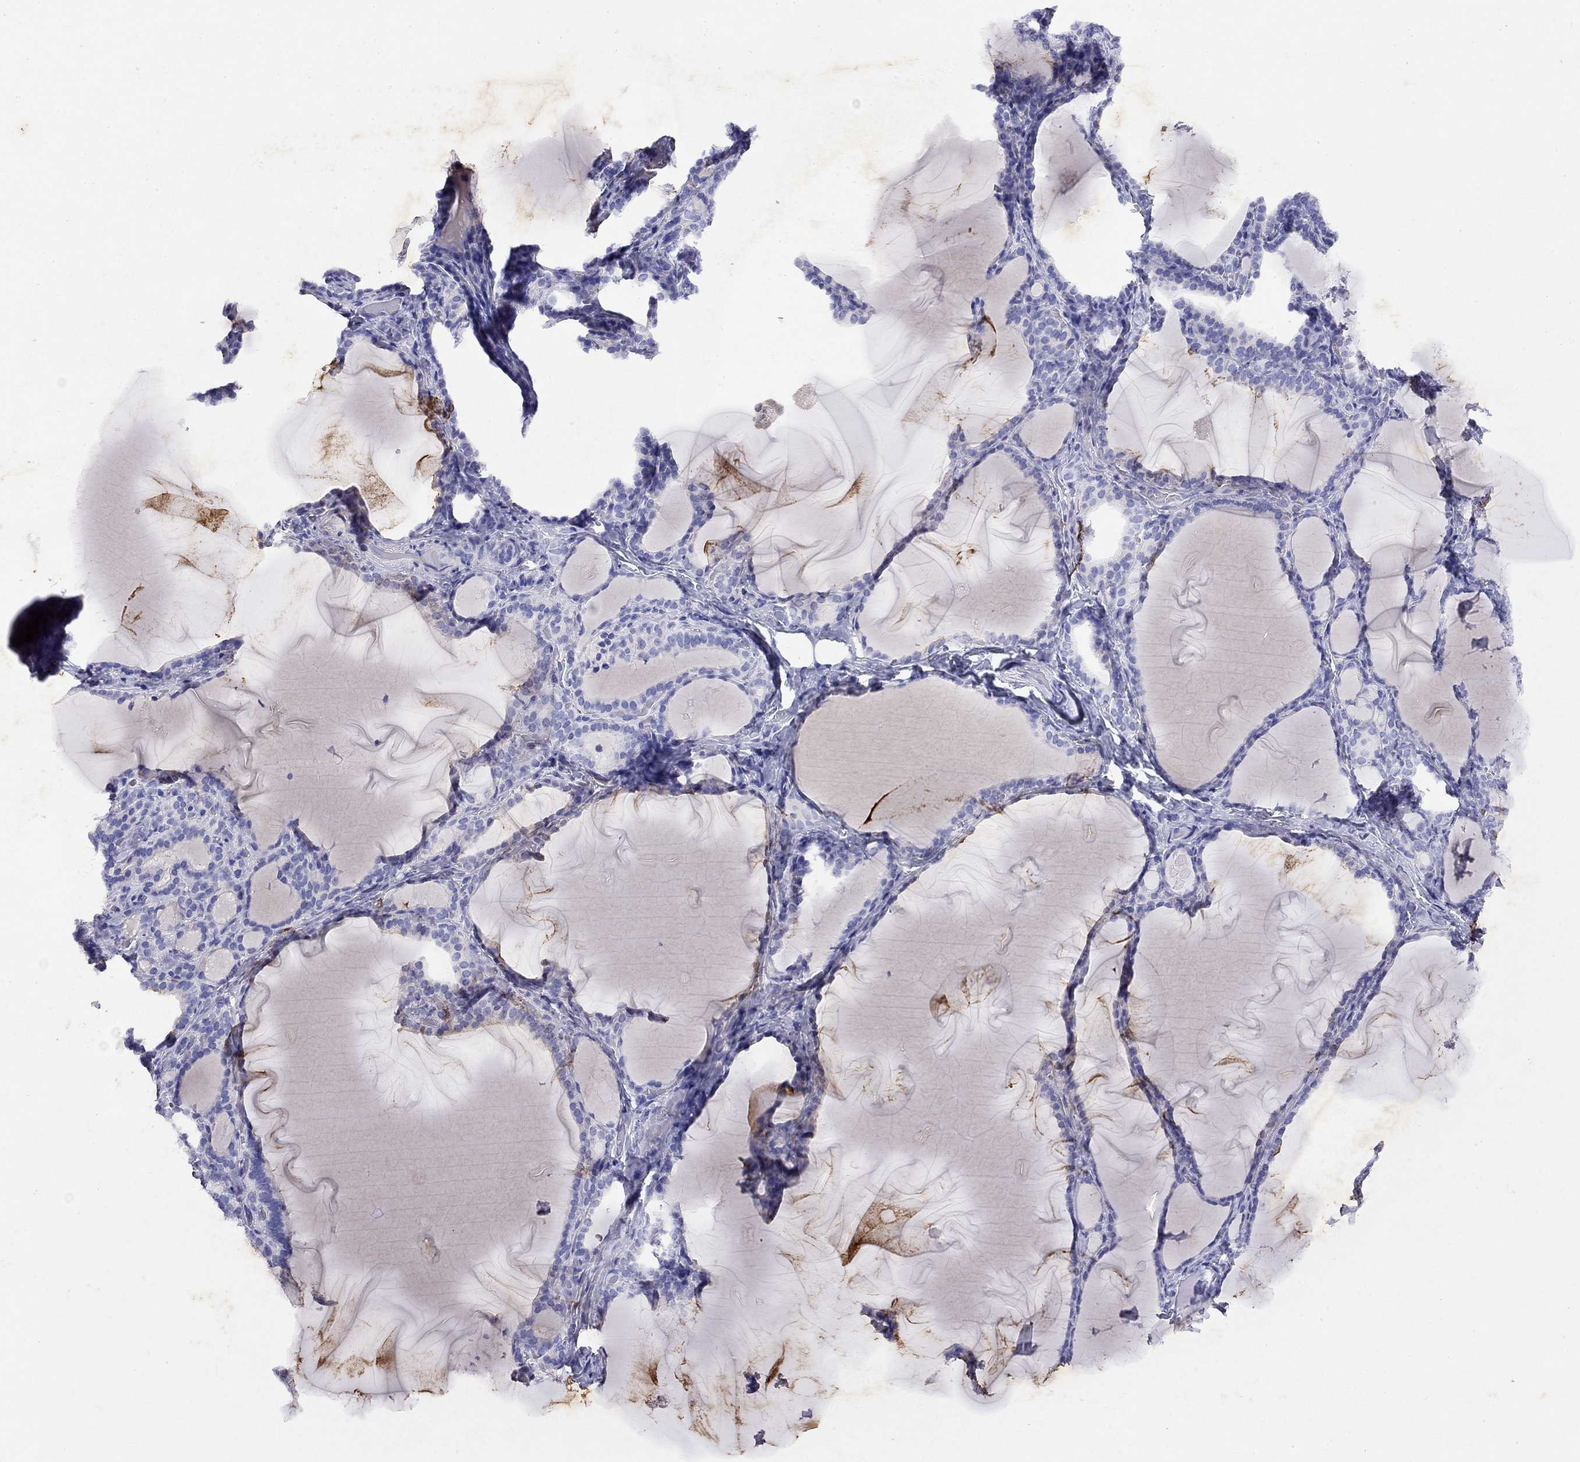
{"staining": {"intensity": "negative", "quantity": "none", "location": "none"}, "tissue": "thyroid gland", "cell_type": "Glandular cells", "image_type": "normal", "snomed": [{"axis": "morphology", "description": "Normal tissue, NOS"}, {"axis": "morphology", "description": "Hyperplasia, NOS"}, {"axis": "topography", "description": "Thyroid gland"}], "caption": "DAB immunohistochemical staining of unremarkable human thyroid gland reveals no significant staining in glandular cells.", "gene": "GNAT3", "patient": {"sex": "female", "age": 27}}